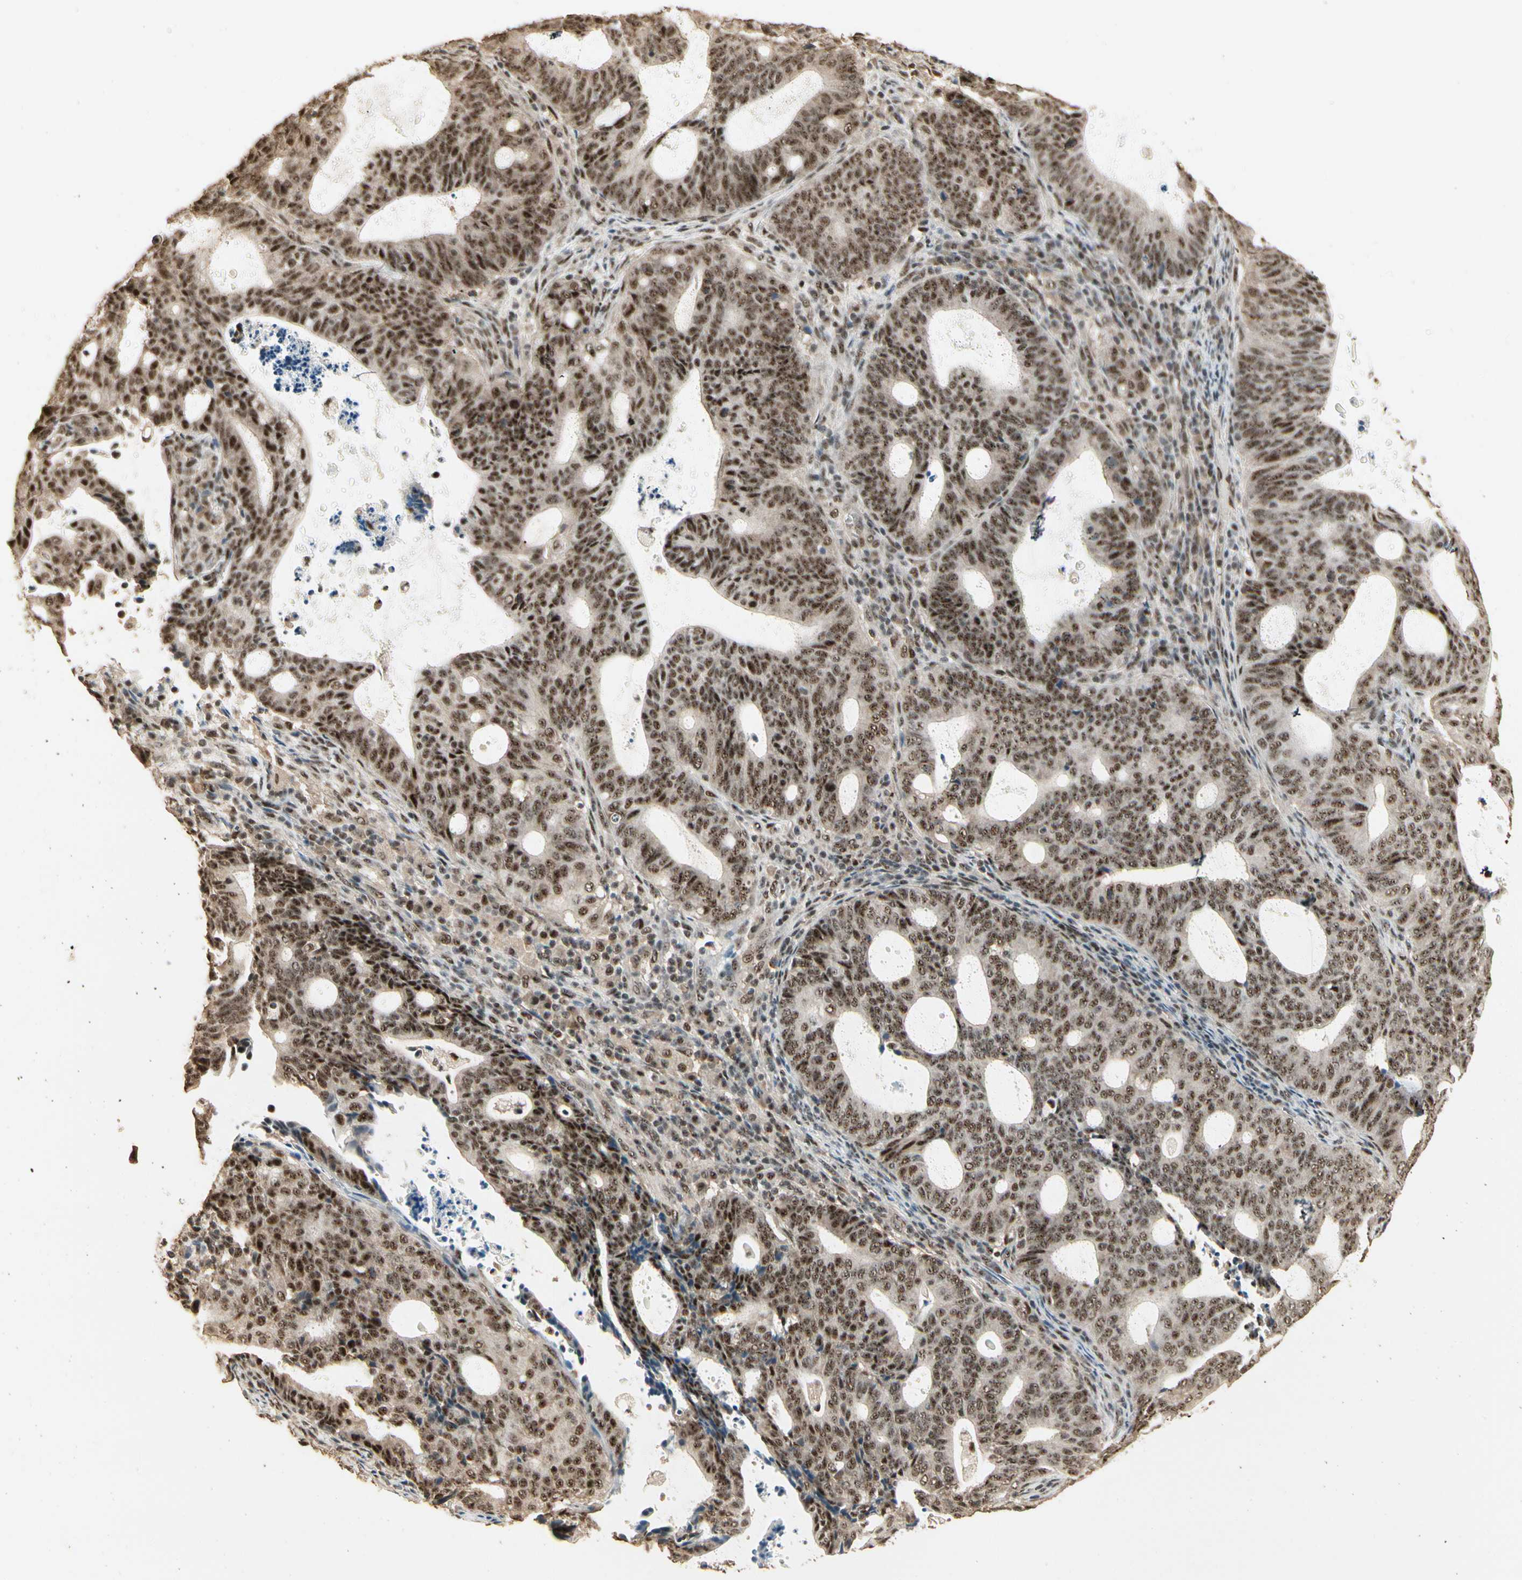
{"staining": {"intensity": "moderate", "quantity": ">75%", "location": "nuclear"}, "tissue": "endometrial cancer", "cell_type": "Tumor cells", "image_type": "cancer", "snomed": [{"axis": "morphology", "description": "Adenocarcinoma, NOS"}, {"axis": "topography", "description": "Uterus"}], "caption": "Protein expression by IHC exhibits moderate nuclear expression in about >75% of tumor cells in adenocarcinoma (endometrial).", "gene": "RBM25", "patient": {"sex": "female", "age": 83}}